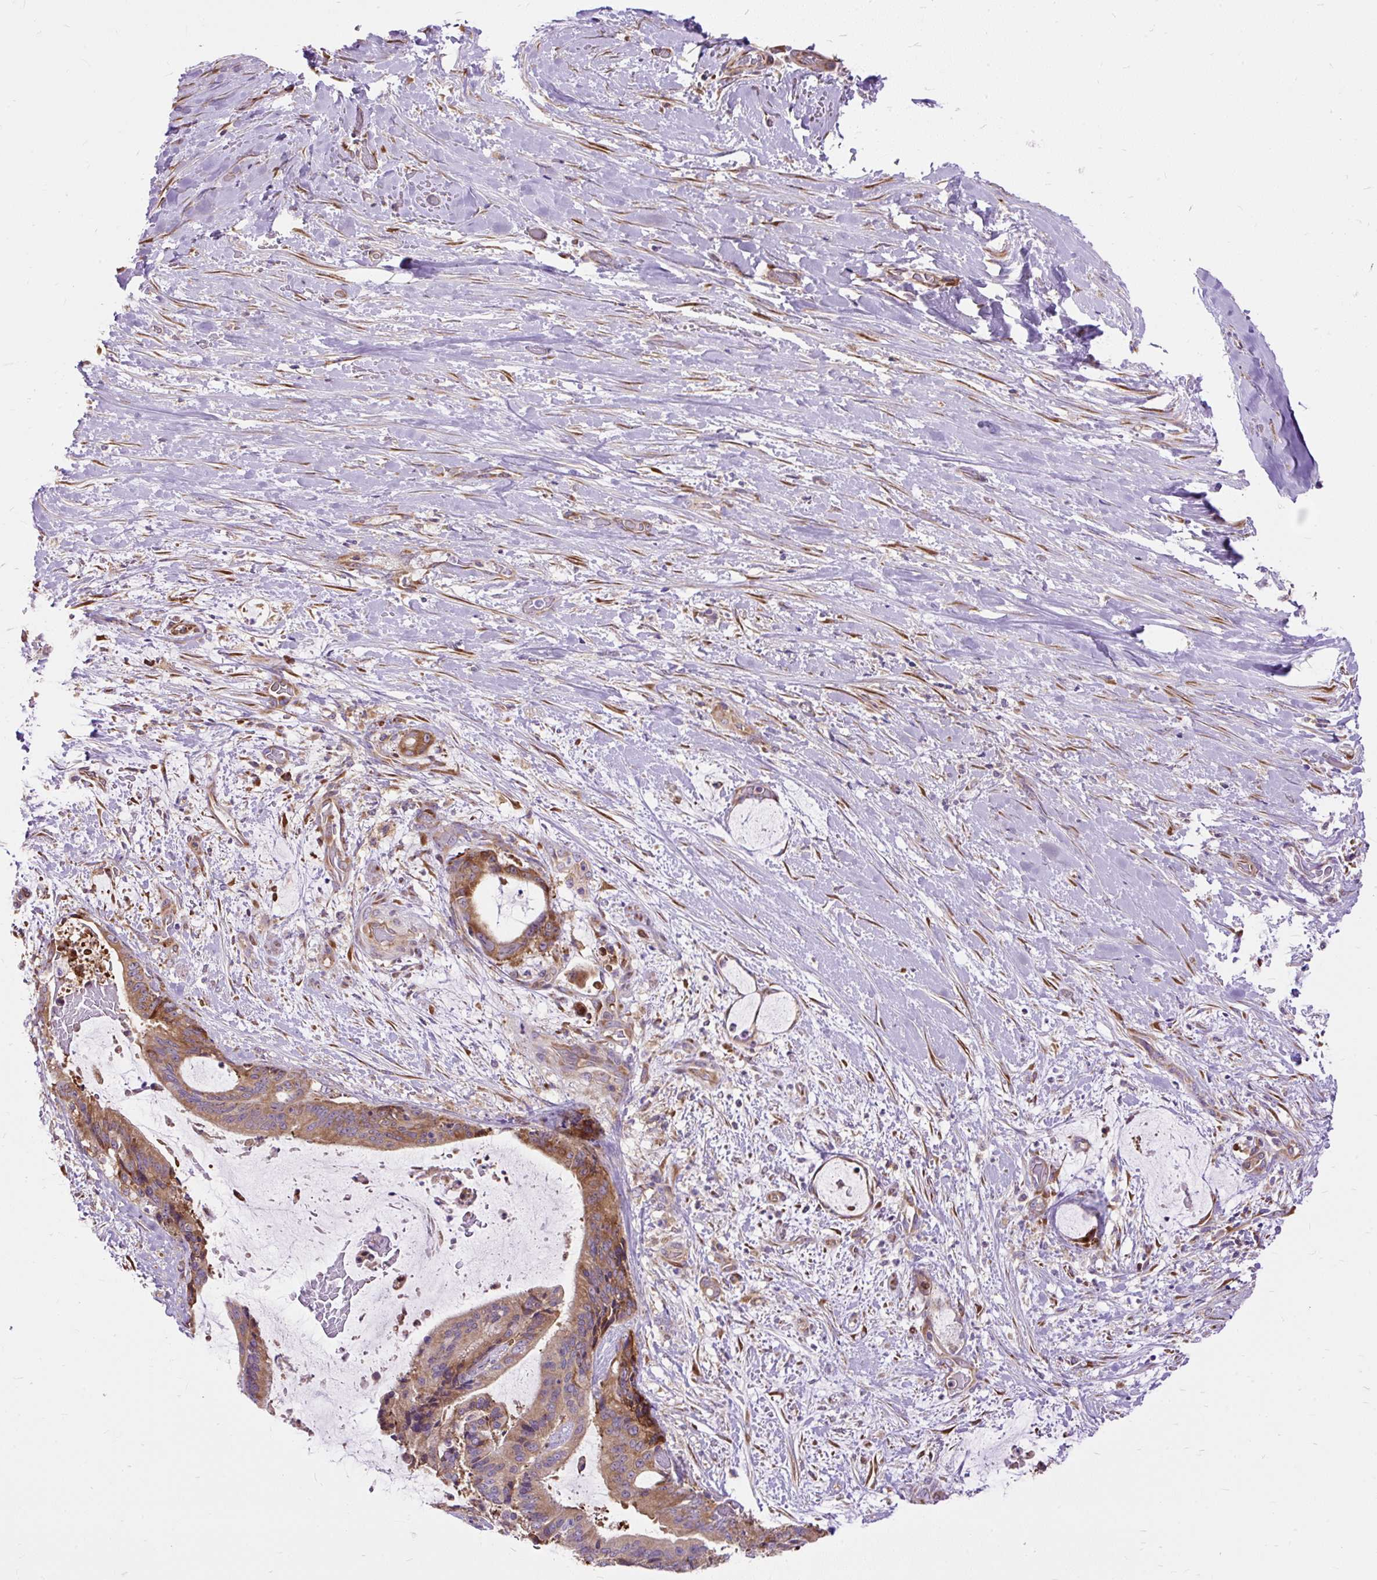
{"staining": {"intensity": "moderate", "quantity": ">75%", "location": "cytoplasmic/membranous"}, "tissue": "liver cancer", "cell_type": "Tumor cells", "image_type": "cancer", "snomed": [{"axis": "morphology", "description": "Normal tissue, NOS"}, {"axis": "morphology", "description": "Cholangiocarcinoma"}, {"axis": "topography", "description": "Liver"}, {"axis": "topography", "description": "Peripheral nerve tissue"}], "caption": "Immunohistochemical staining of human liver cholangiocarcinoma shows moderate cytoplasmic/membranous protein staining in about >75% of tumor cells. The protein is stained brown, and the nuclei are stained in blue (DAB (3,3'-diaminobenzidine) IHC with brightfield microscopy, high magnification).", "gene": "RPS5", "patient": {"sex": "female", "age": 73}}